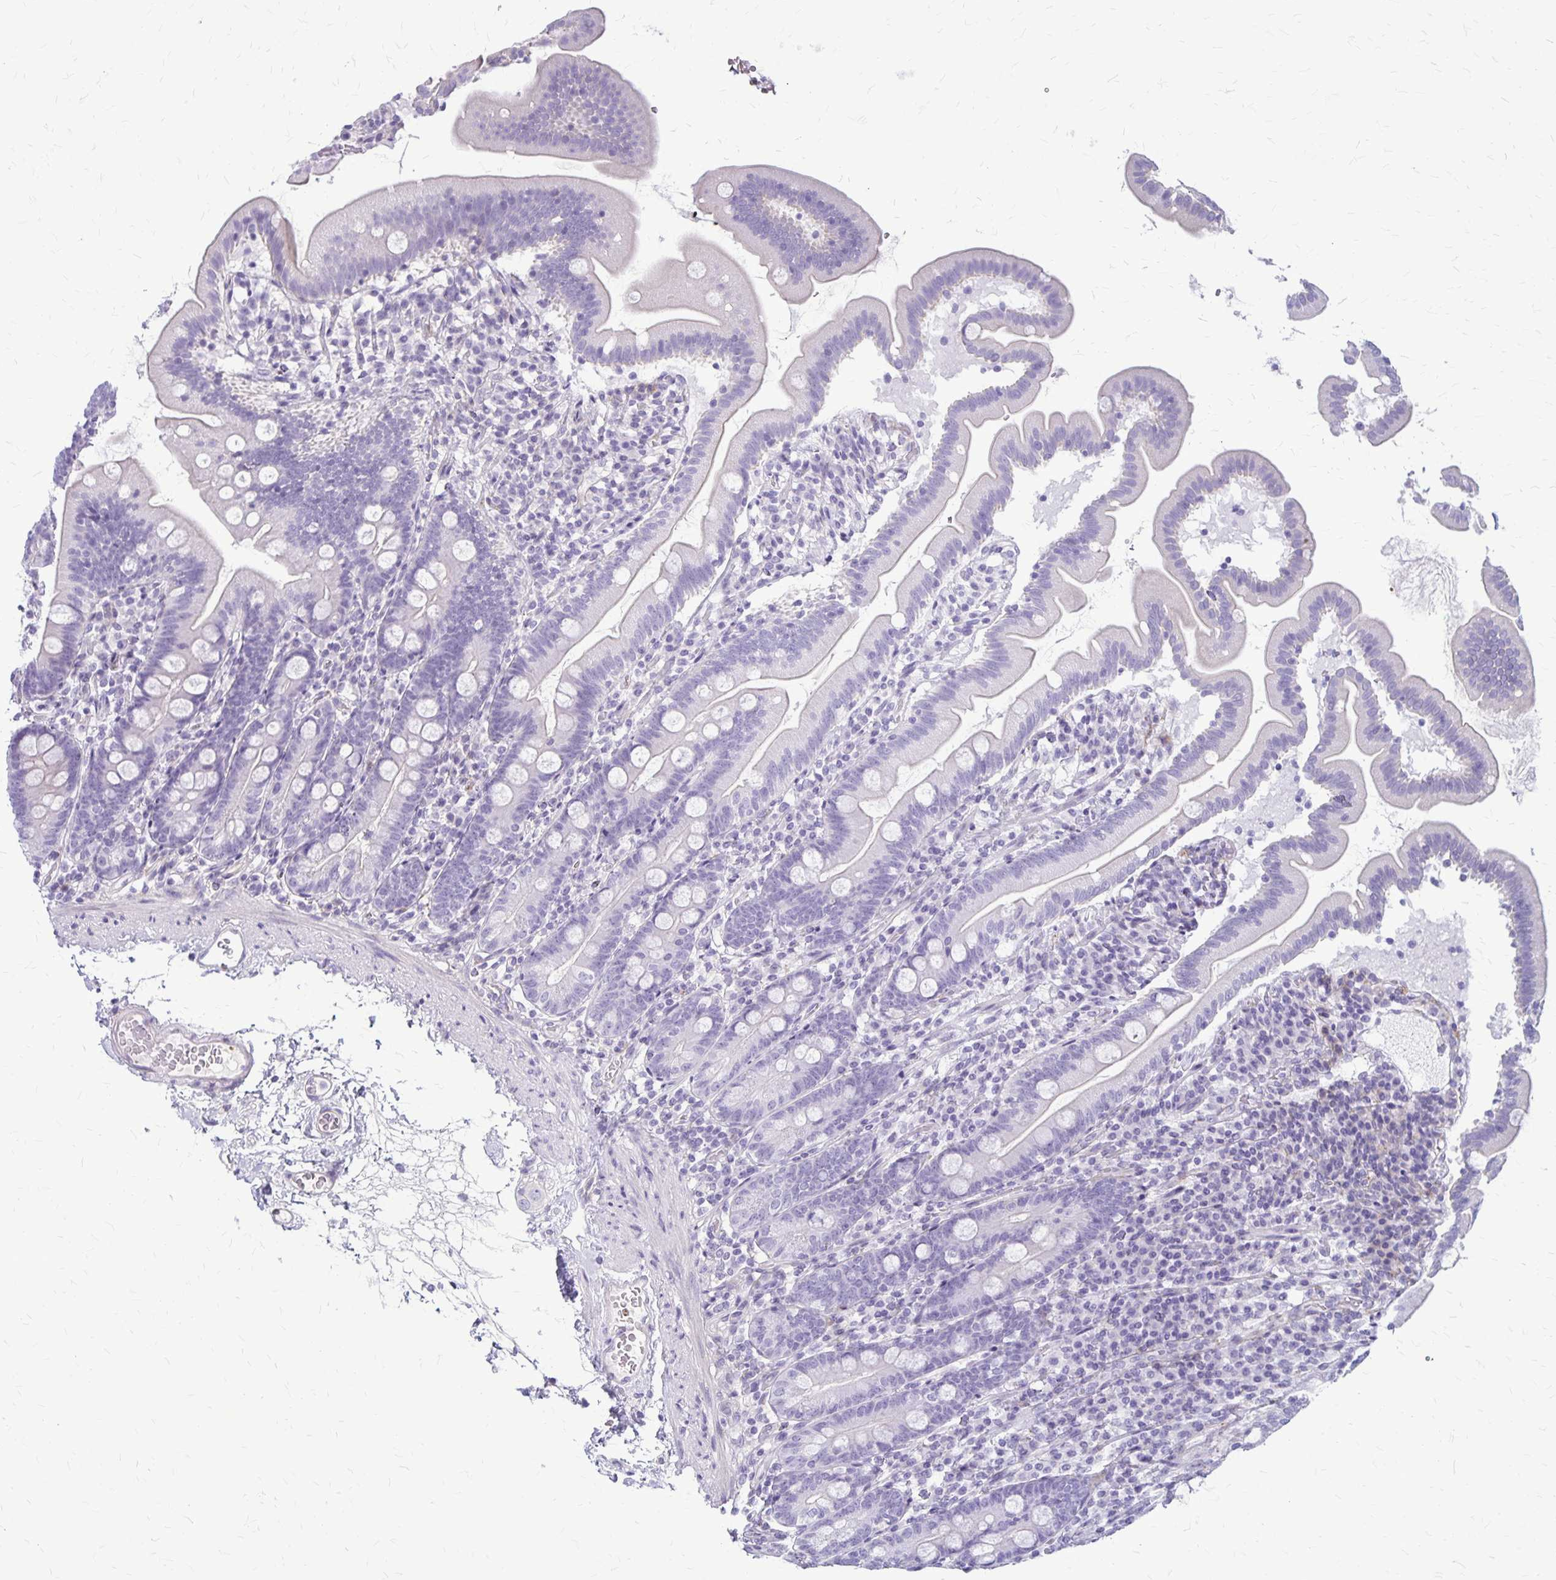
{"staining": {"intensity": "negative", "quantity": "none", "location": "none"}, "tissue": "duodenum", "cell_type": "Glandular cells", "image_type": "normal", "snomed": [{"axis": "morphology", "description": "Normal tissue, NOS"}, {"axis": "topography", "description": "Duodenum"}], "caption": "The micrograph shows no staining of glandular cells in normal duodenum.", "gene": "GP9", "patient": {"sex": "female", "age": 67}}